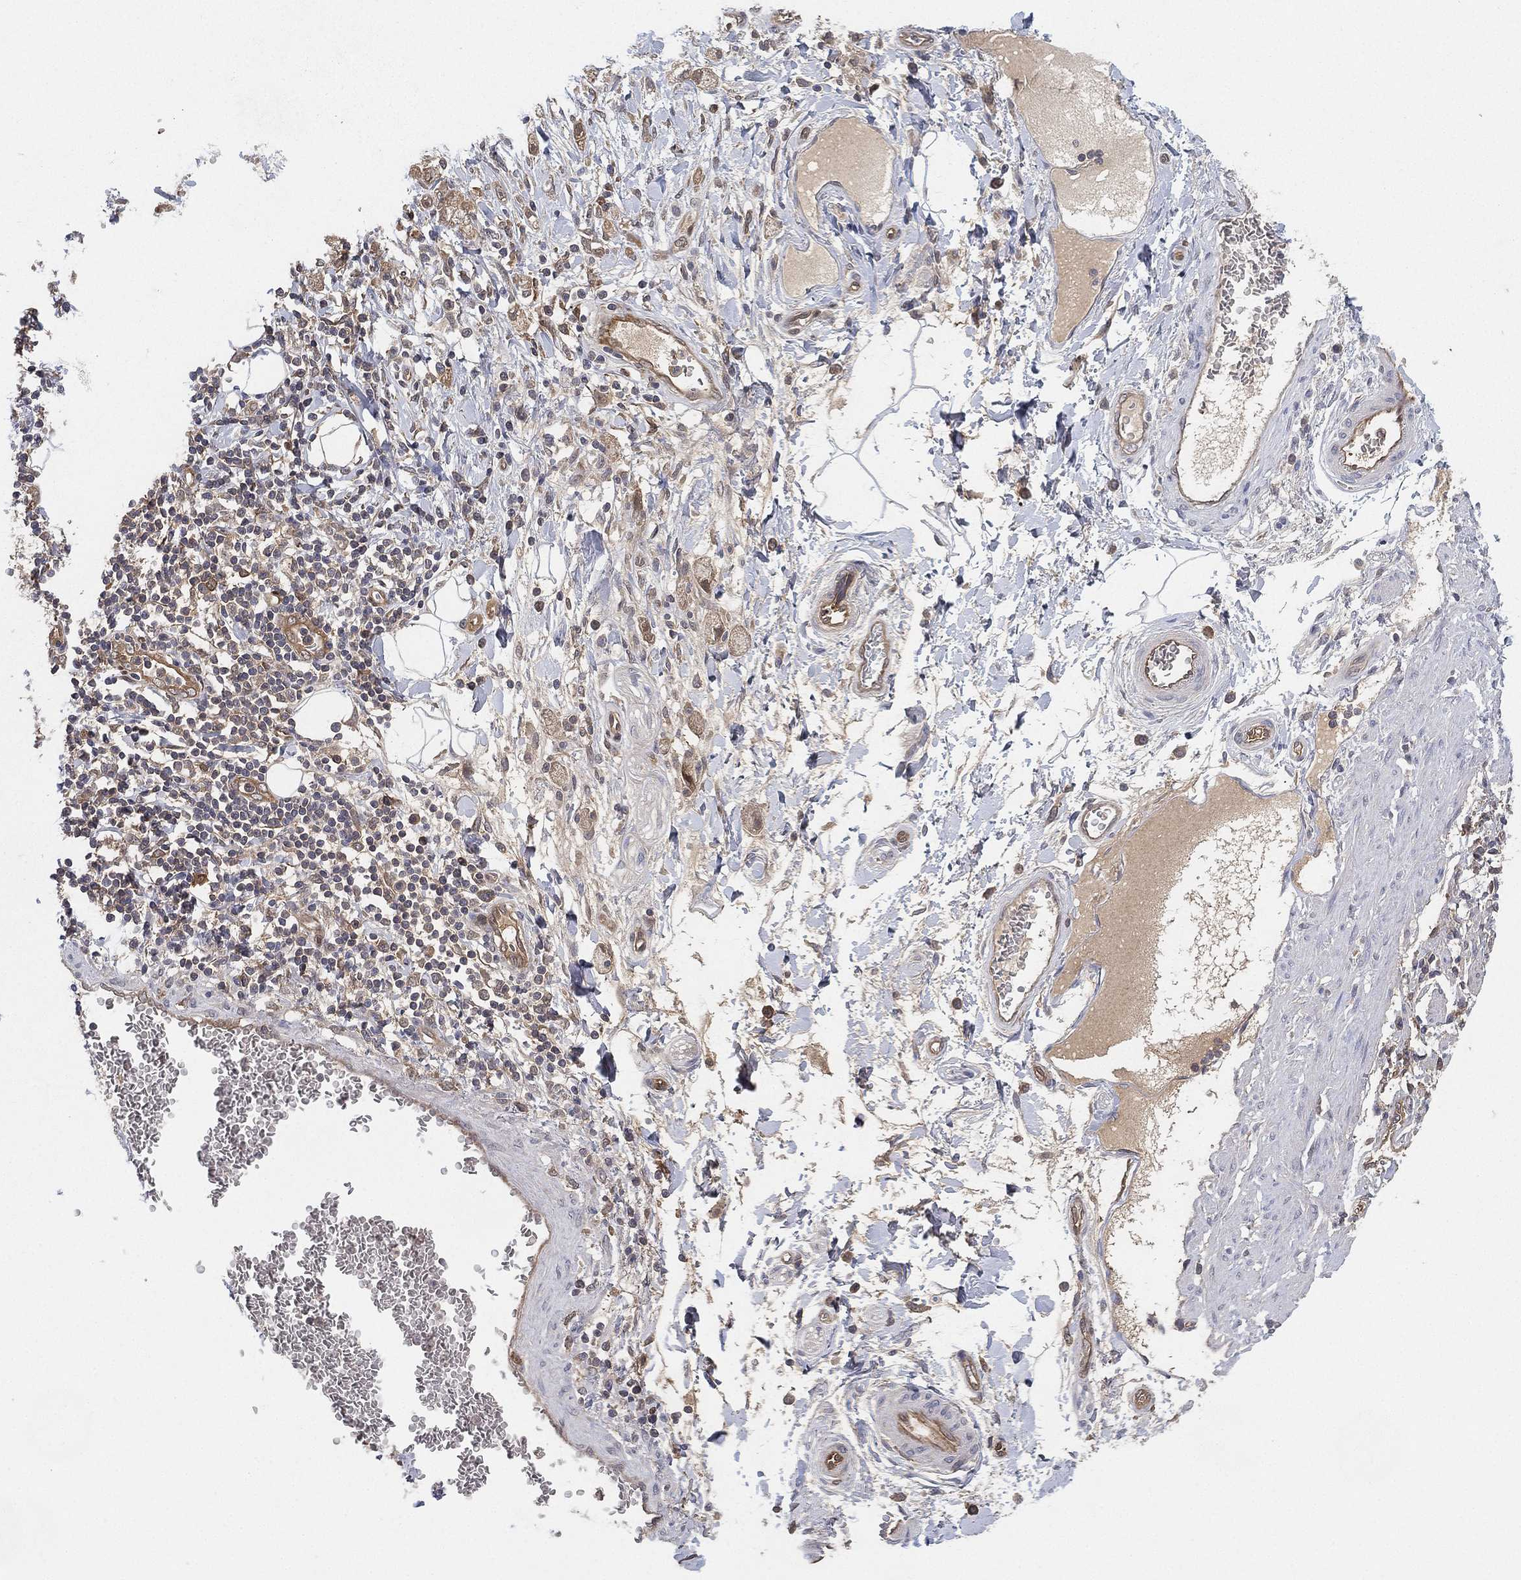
{"staining": {"intensity": "moderate", "quantity": "25%-75%", "location": "cytoplasmic/membranous"}, "tissue": "stomach cancer", "cell_type": "Tumor cells", "image_type": "cancer", "snomed": [{"axis": "morphology", "description": "Adenocarcinoma, NOS"}, {"axis": "topography", "description": "Stomach"}], "caption": "IHC (DAB (3,3'-diaminobenzidine)) staining of stomach adenocarcinoma shows moderate cytoplasmic/membranous protein positivity in approximately 25%-75% of tumor cells.", "gene": "PSMG4", "patient": {"sex": "male", "age": 58}}